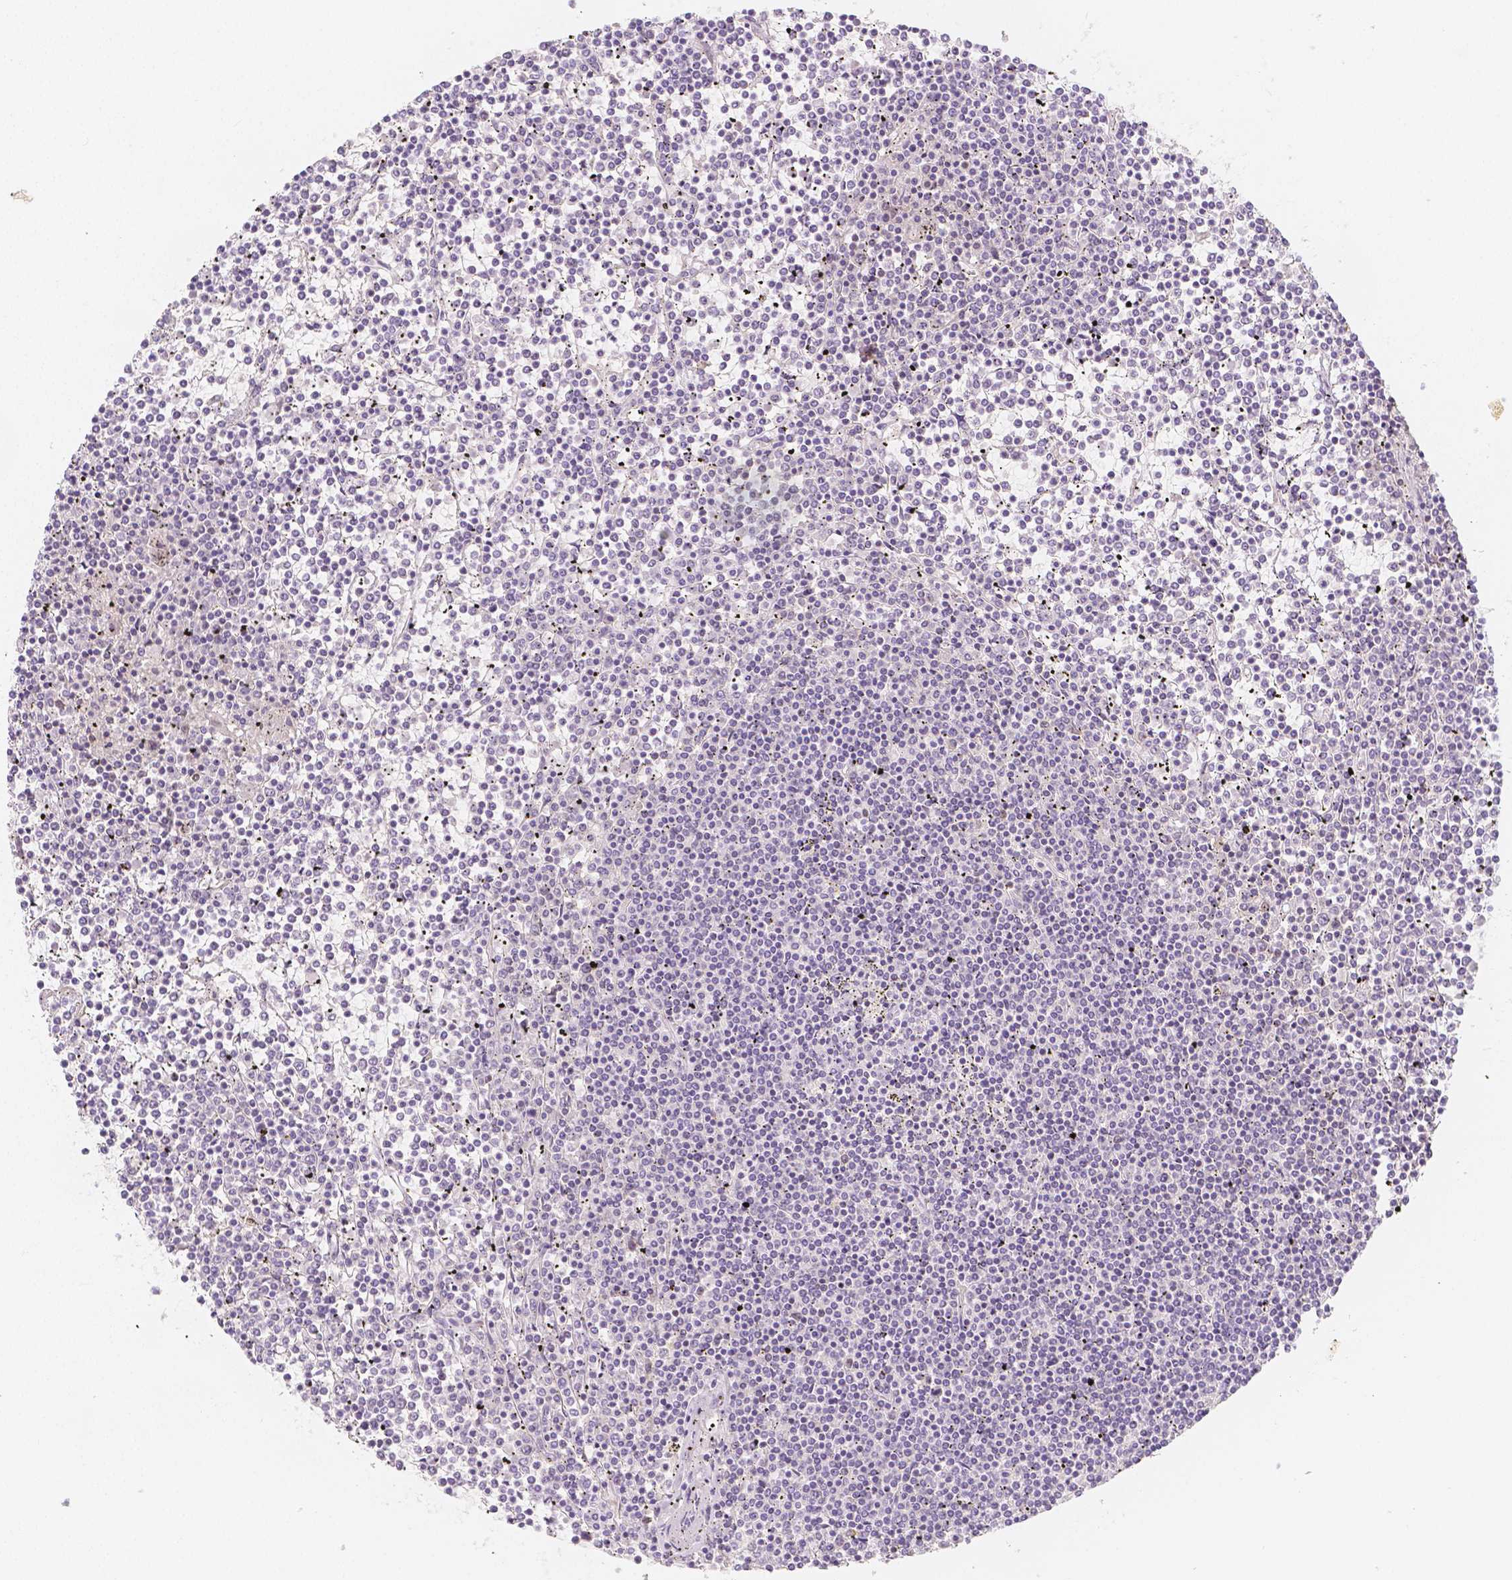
{"staining": {"intensity": "negative", "quantity": "none", "location": "none"}, "tissue": "lymphoma", "cell_type": "Tumor cells", "image_type": "cancer", "snomed": [{"axis": "morphology", "description": "Malignant lymphoma, non-Hodgkin's type, Low grade"}, {"axis": "topography", "description": "Spleen"}], "caption": "Immunohistochemistry histopathology image of neoplastic tissue: human lymphoma stained with DAB (3,3'-diaminobenzidine) demonstrates no significant protein expression in tumor cells.", "gene": "BATF", "patient": {"sex": "female", "age": 19}}